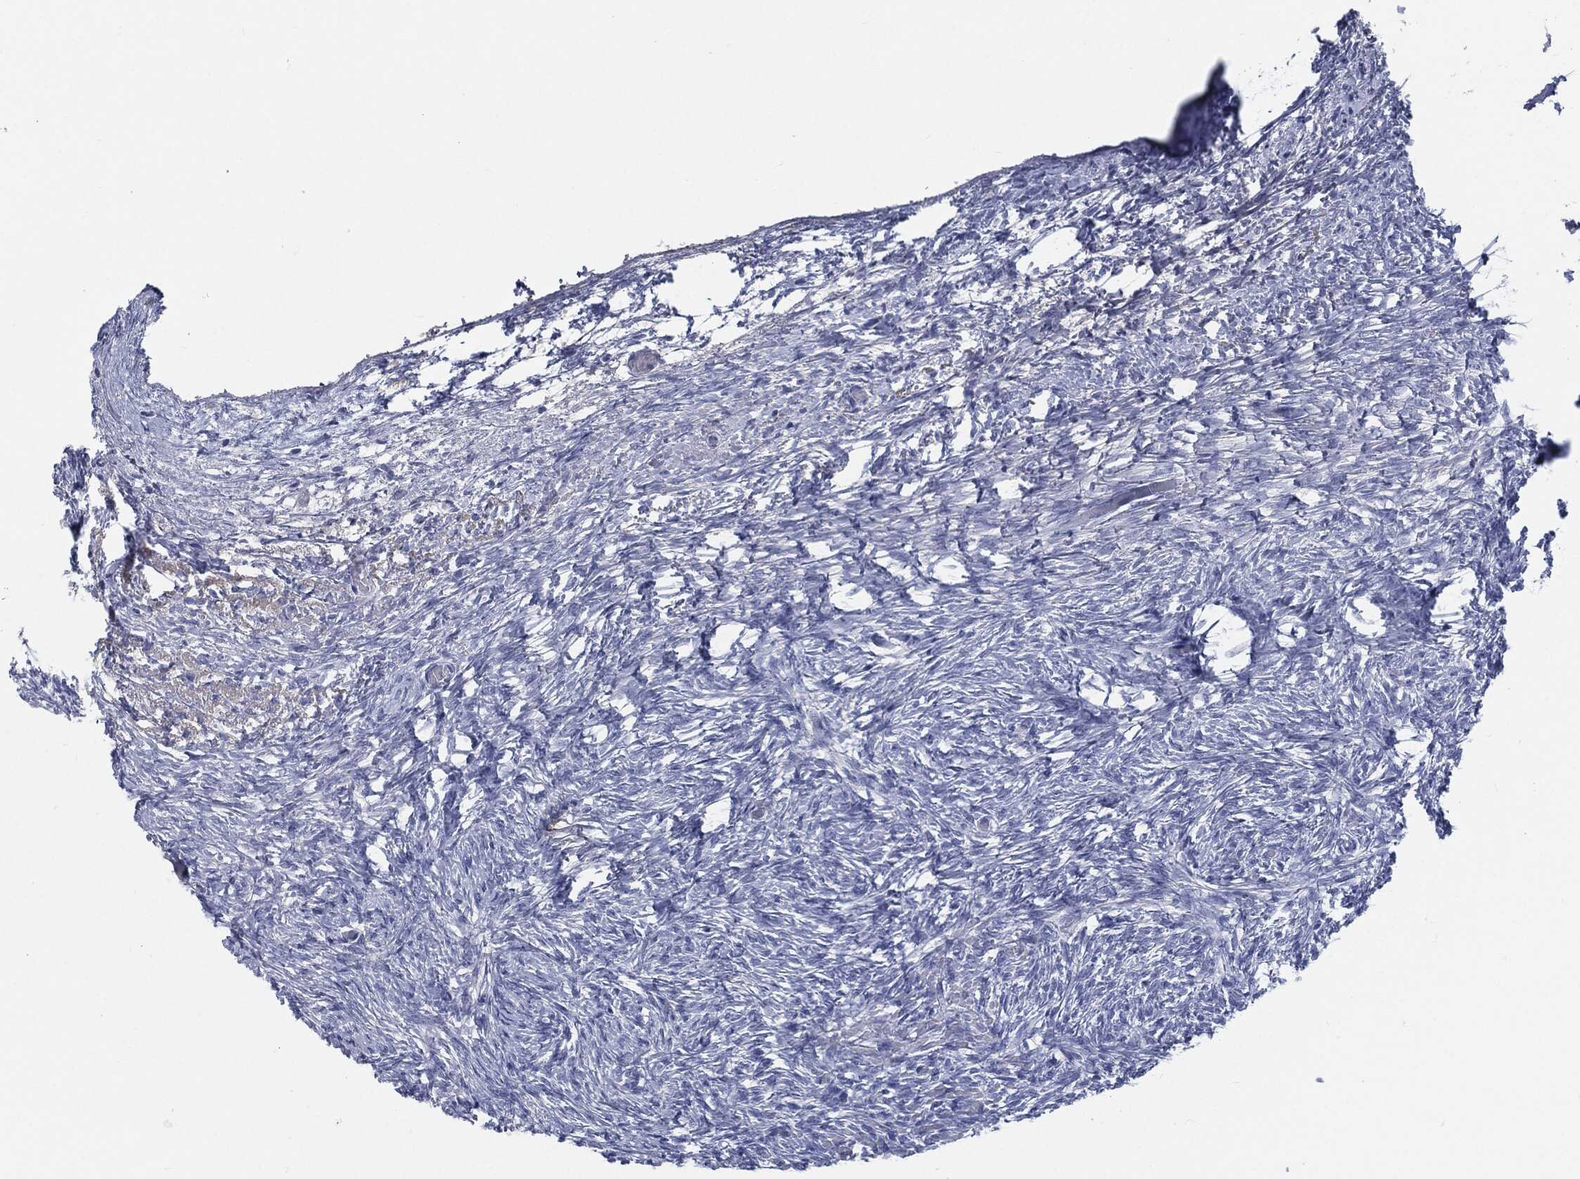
{"staining": {"intensity": "negative", "quantity": "none", "location": "none"}, "tissue": "ovary", "cell_type": "Follicle cells", "image_type": "normal", "snomed": [{"axis": "morphology", "description": "Normal tissue, NOS"}, {"axis": "topography", "description": "Ovary"}], "caption": "This image is of benign ovary stained with immunohistochemistry (IHC) to label a protein in brown with the nuclei are counter-stained blue. There is no positivity in follicle cells.", "gene": "MST1", "patient": {"sex": "female", "age": 39}}